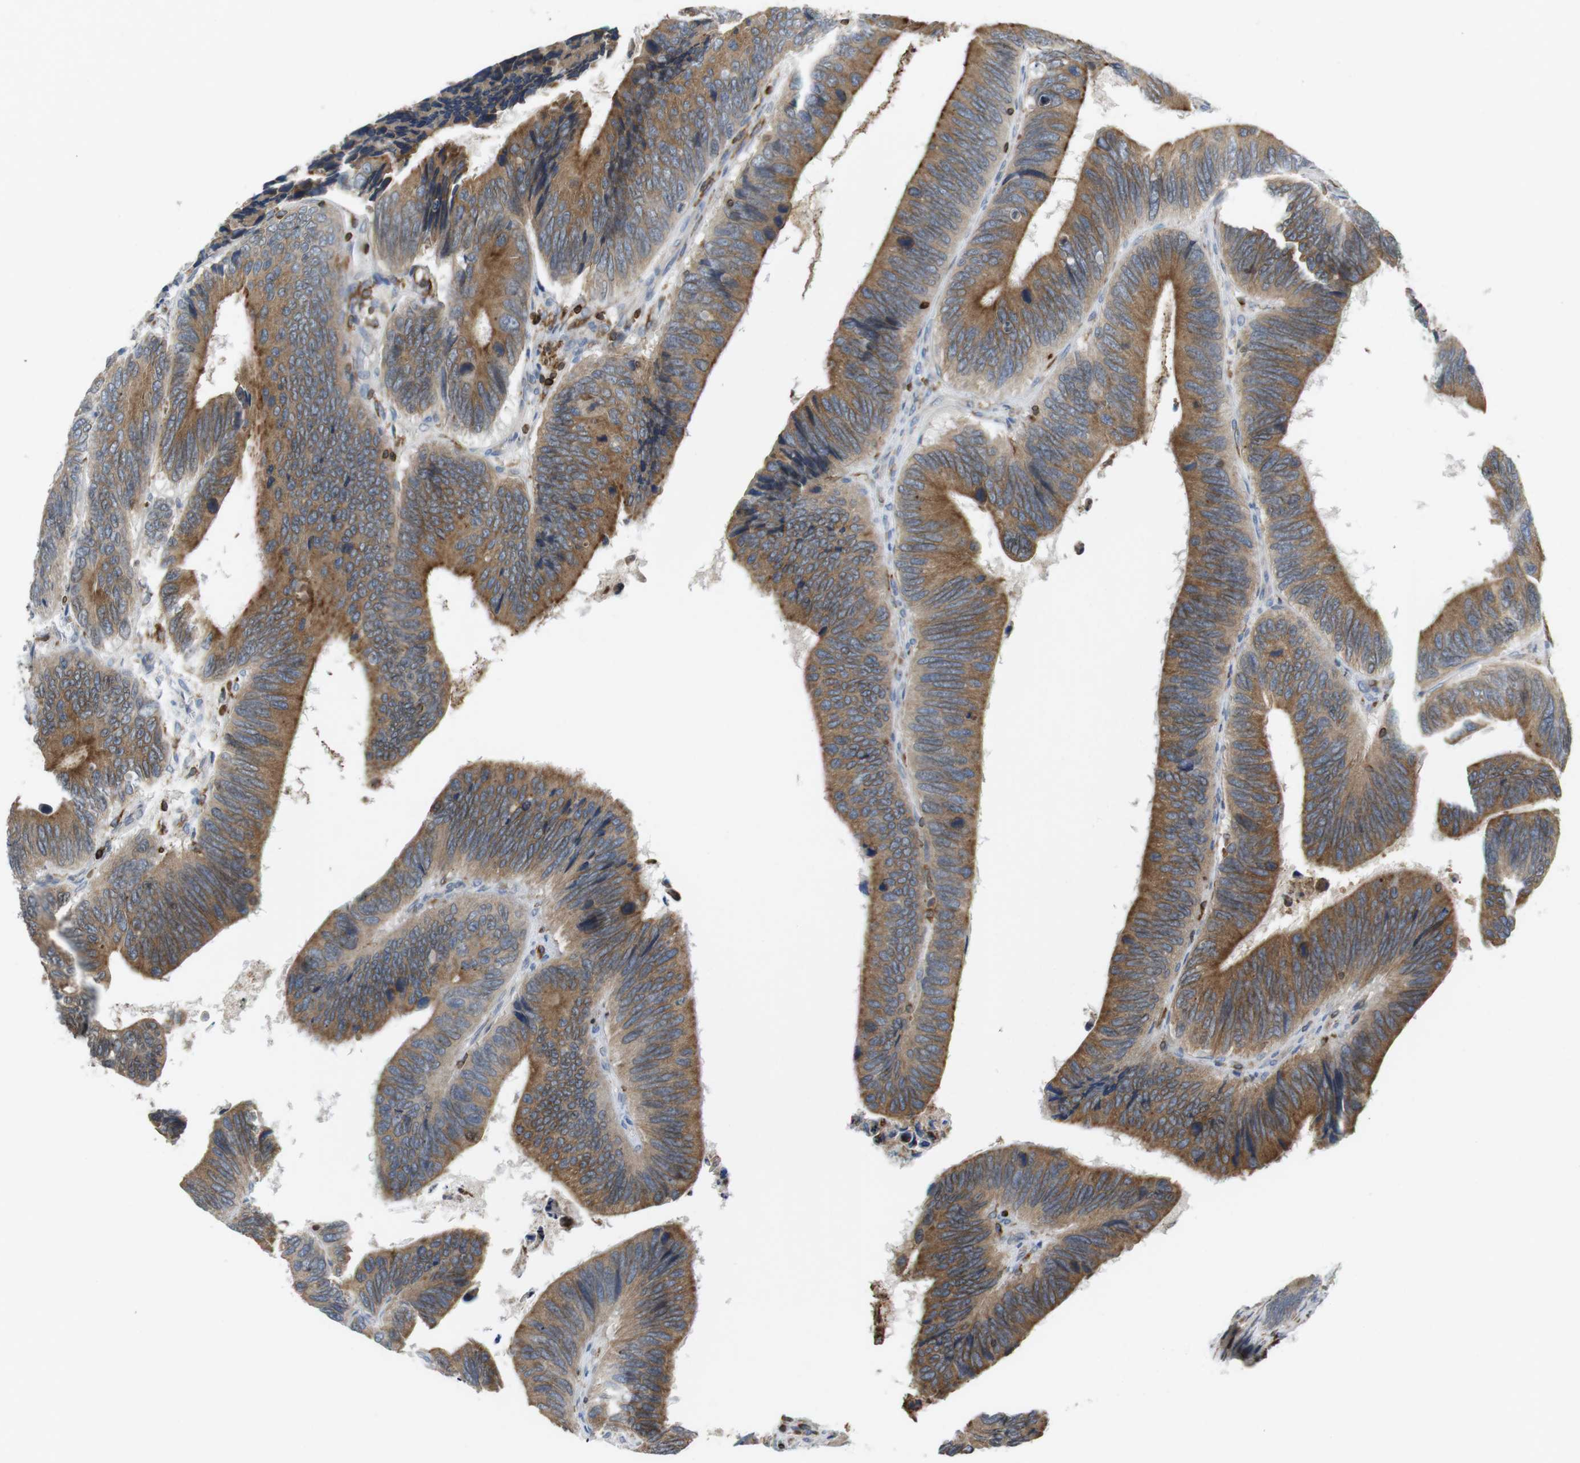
{"staining": {"intensity": "moderate", "quantity": ">75%", "location": "cytoplasmic/membranous"}, "tissue": "colorectal cancer", "cell_type": "Tumor cells", "image_type": "cancer", "snomed": [{"axis": "morphology", "description": "Adenocarcinoma, NOS"}, {"axis": "topography", "description": "Colon"}], "caption": "Colorectal adenocarcinoma stained for a protein (brown) exhibits moderate cytoplasmic/membranous positive staining in approximately >75% of tumor cells.", "gene": "ARL6IP5", "patient": {"sex": "male", "age": 72}}